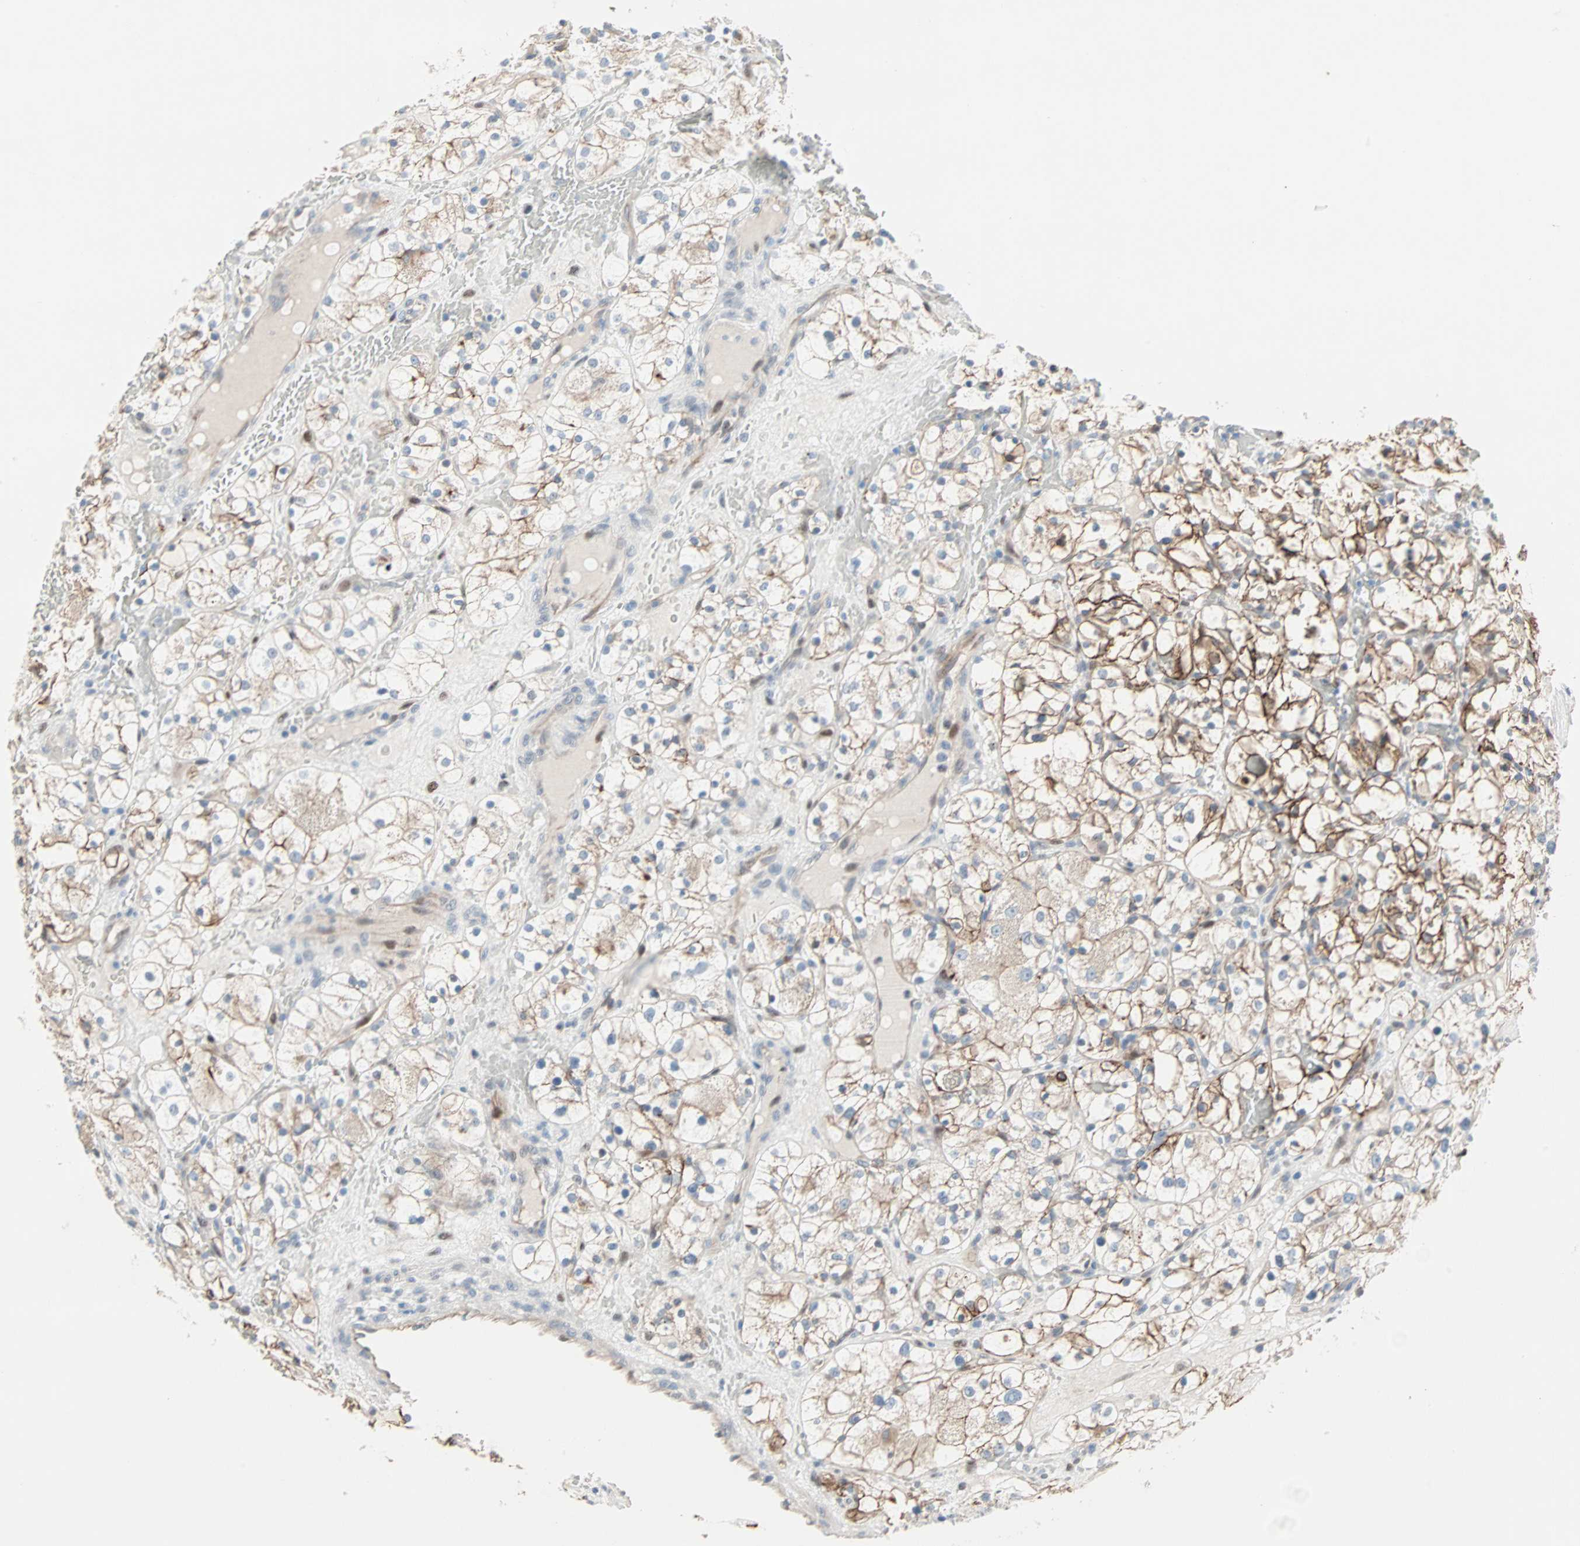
{"staining": {"intensity": "moderate", "quantity": ">75%", "location": "cytoplasmic/membranous"}, "tissue": "renal cancer", "cell_type": "Tumor cells", "image_type": "cancer", "snomed": [{"axis": "morphology", "description": "Adenocarcinoma, NOS"}, {"axis": "topography", "description": "Kidney"}], "caption": "This histopathology image shows renal cancer stained with immunohistochemistry (IHC) to label a protein in brown. The cytoplasmic/membranous of tumor cells show moderate positivity for the protein. Nuclei are counter-stained blue.", "gene": "CAND2", "patient": {"sex": "female", "age": 60}}